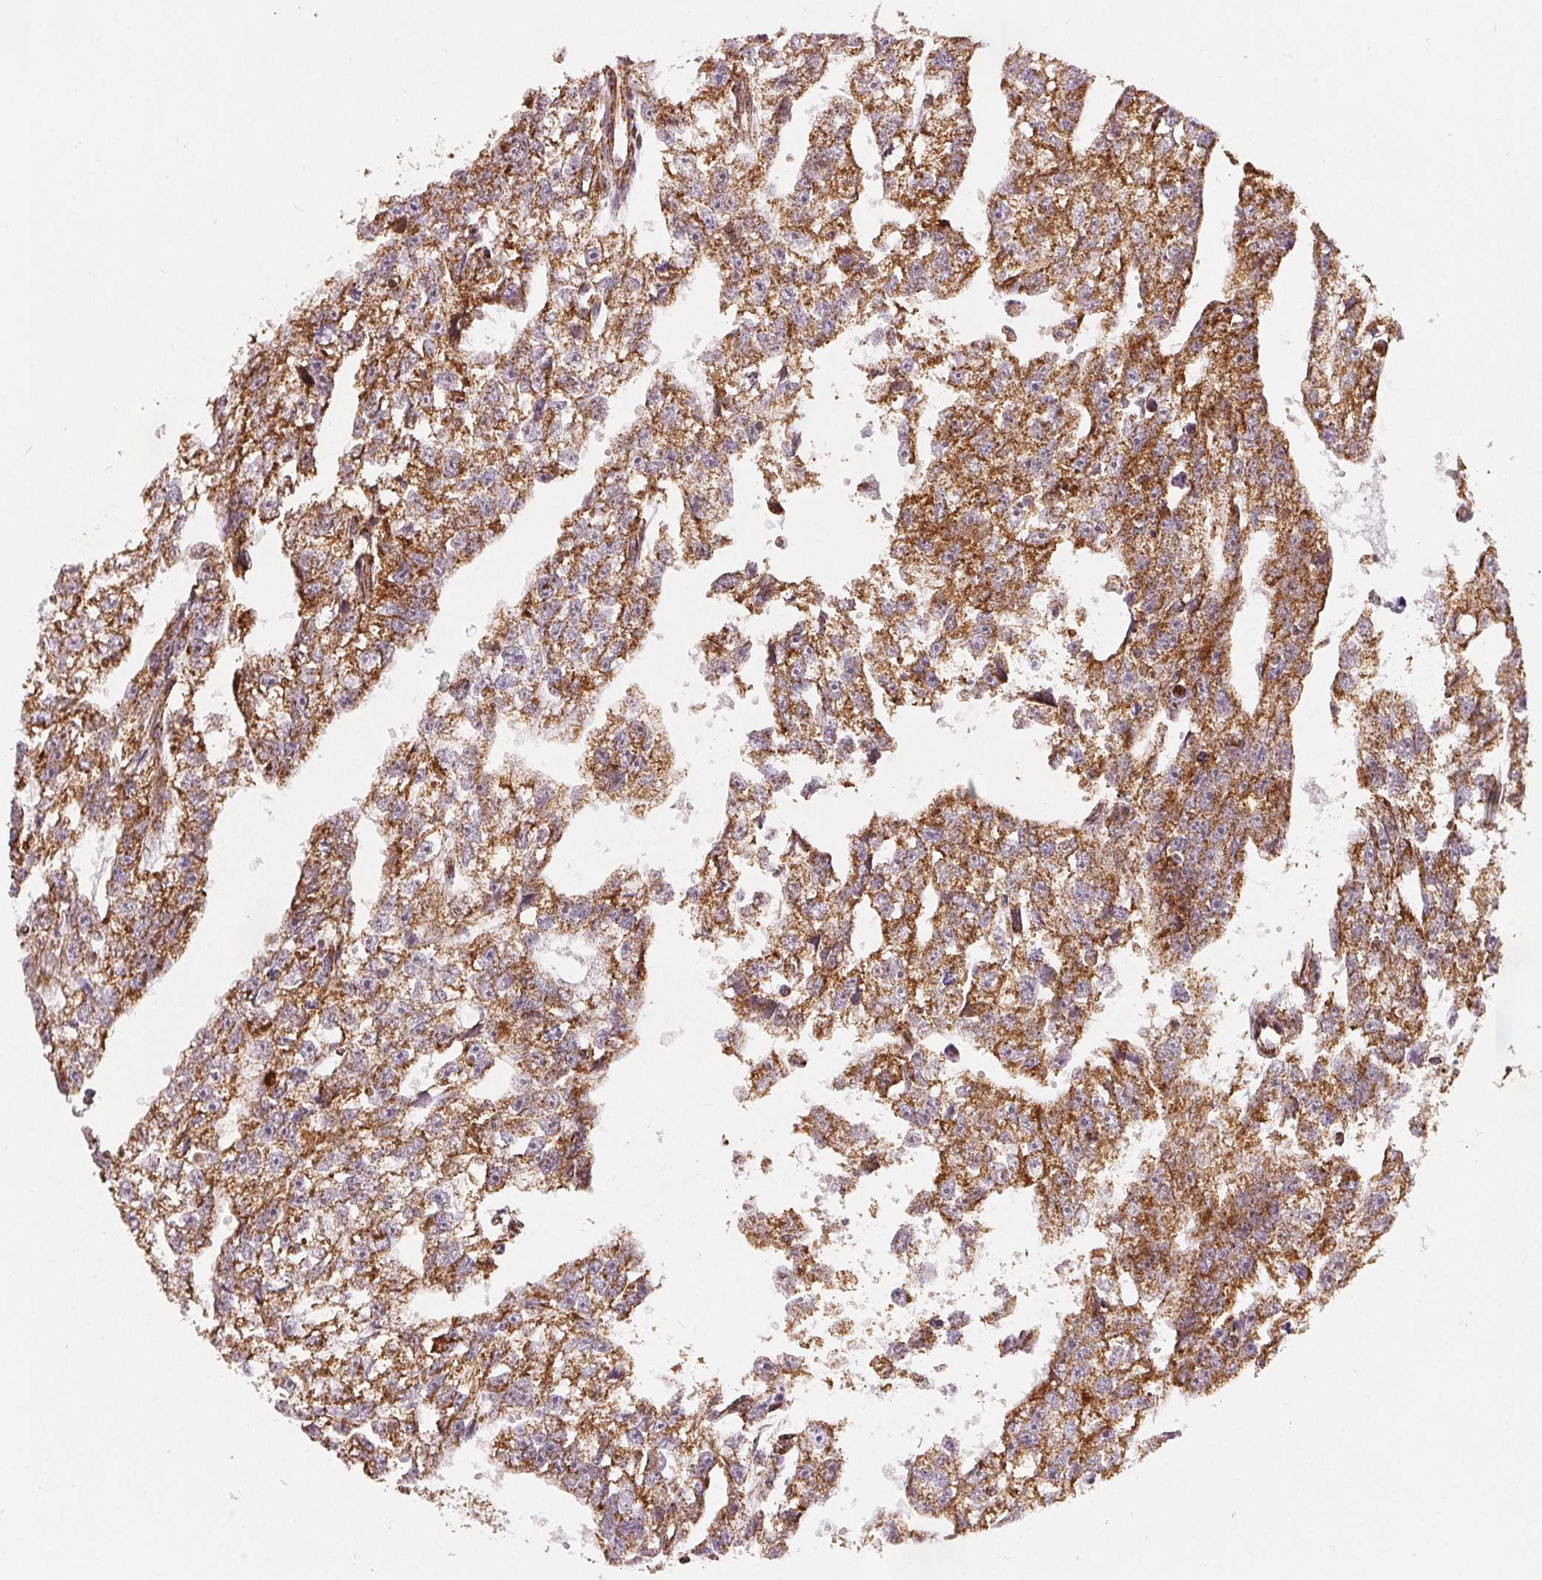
{"staining": {"intensity": "moderate", "quantity": ">75%", "location": "cytoplasmic/membranous"}, "tissue": "testis cancer", "cell_type": "Tumor cells", "image_type": "cancer", "snomed": [{"axis": "morphology", "description": "Carcinoma, Embryonal, NOS"}, {"axis": "morphology", "description": "Teratoma, malignant, NOS"}, {"axis": "topography", "description": "Testis"}], "caption": "The immunohistochemical stain shows moderate cytoplasmic/membranous staining in tumor cells of testis teratoma (malignant) tissue.", "gene": "SDHB", "patient": {"sex": "male", "age": 44}}